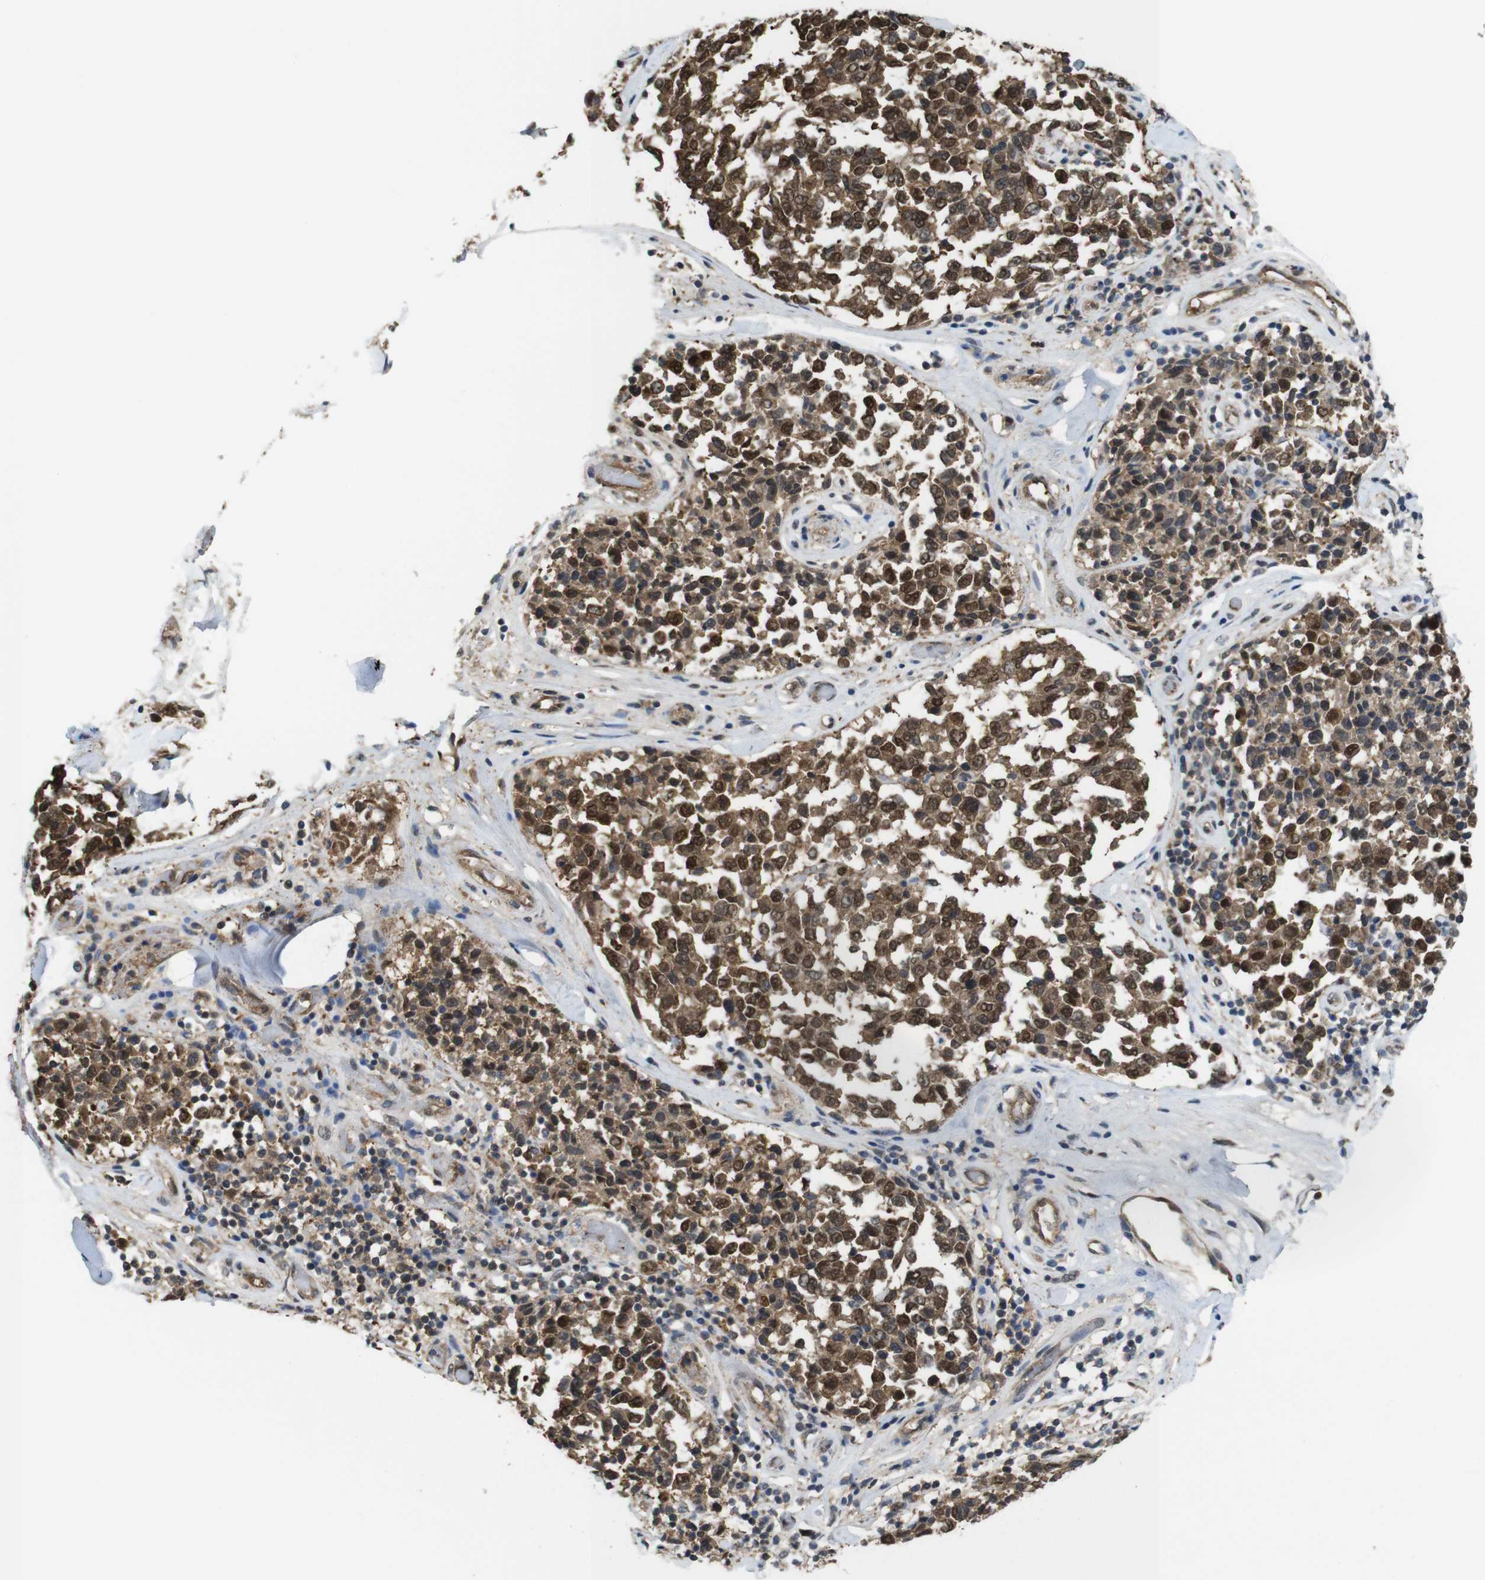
{"staining": {"intensity": "strong", "quantity": ">75%", "location": "cytoplasmic/membranous,nuclear"}, "tissue": "melanoma", "cell_type": "Tumor cells", "image_type": "cancer", "snomed": [{"axis": "morphology", "description": "Malignant melanoma, NOS"}, {"axis": "topography", "description": "Skin"}], "caption": "IHC of melanoma shows high levels of strong cytoplasmic/membranous and nuclear positivity in approximately >75% of tumor cells.", "gene": "YWHAG", "patient": {"sex": "female", "age": 64}}